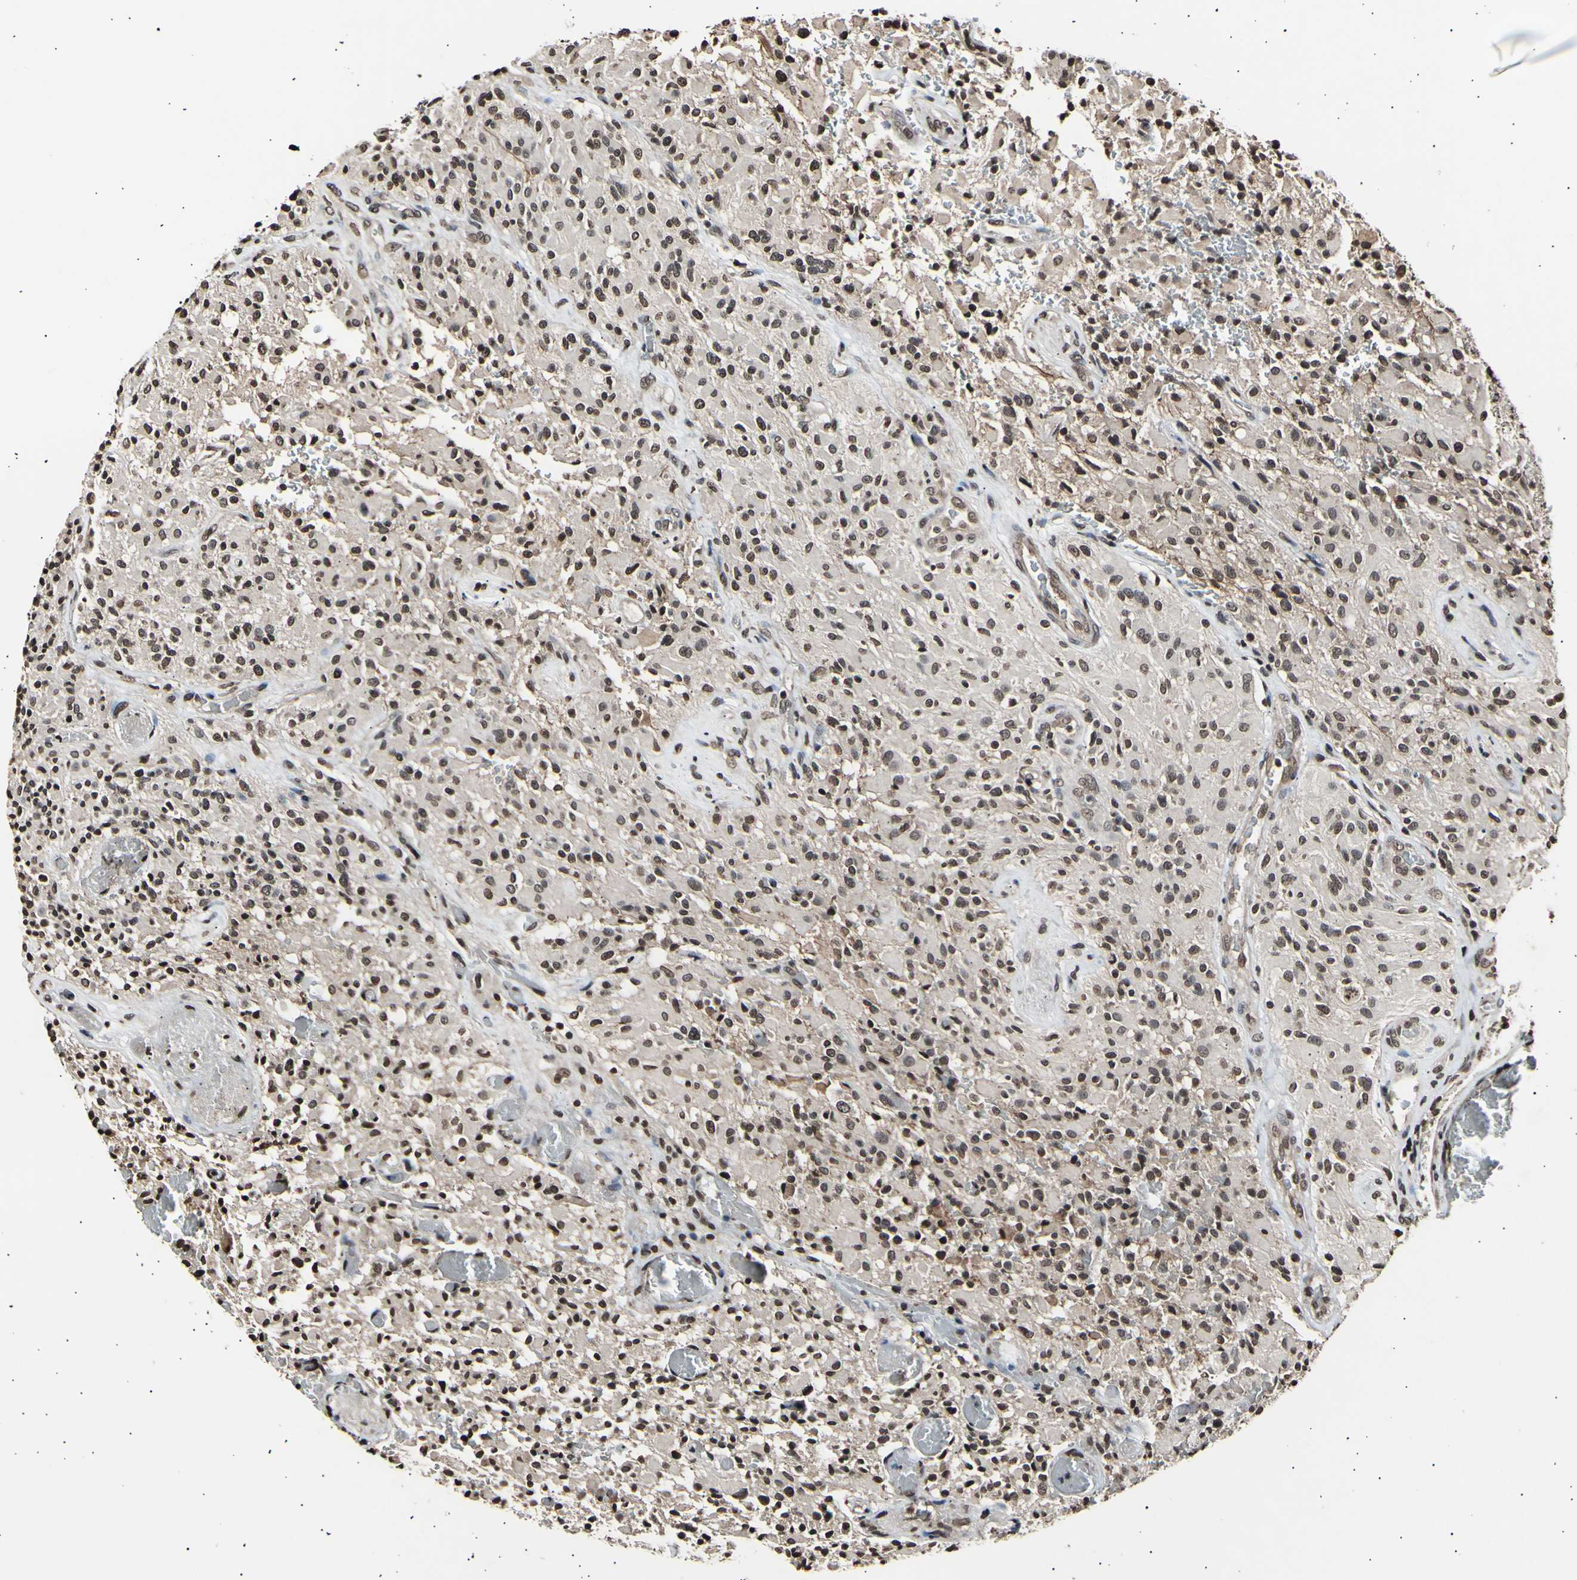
{"staining": {"intensity": "weak", "quantity": ">75%", "location": "nuclear"}, "tissue": "glioma", "cell_type": "Tumor cells", "image_type": "cancer", "snomed": [{"axis": "morphology", "description": "Glioma, malignant, High grade"}, {"axis": "topography", "description": "Brain"}], "caption": "High-grade glioma (malignant) stained with a protein marker reveals weak staining in tumor cells.", "gene": "ANAPC7", "patient": {"sex": "male", "age": 71}}